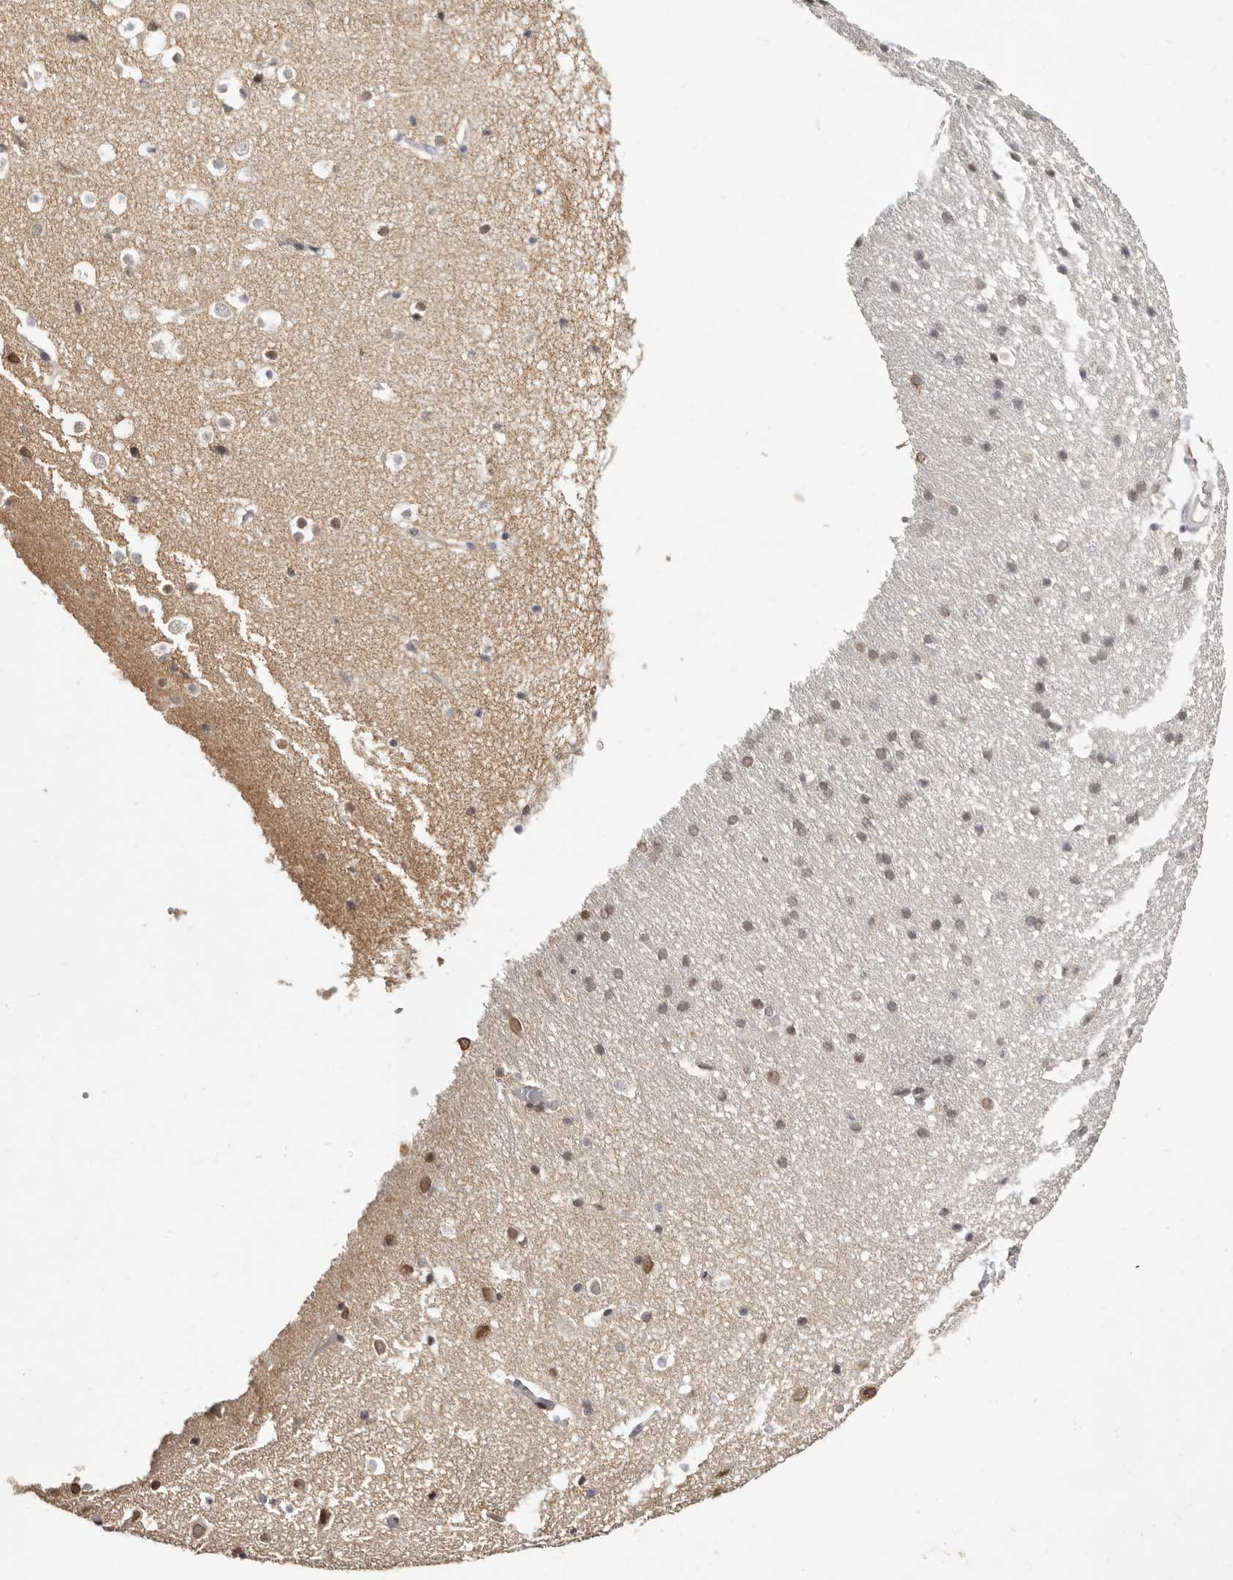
{"staining": {"intensity": "weak", "quantity": ">75%", "location": "nuclear"}, "tissue": "cerebral cortex", "cell_type": "Endothelial cells", "image_type": "normal", "snomed": [{"axis": "morphology", "description": "Normal tissue, NOS"}, {"axis": "topography", "description": "Cerebral cortex"}], "caption": "Protein expression by IHC reveals weak nuclear staining in approximately >75% of endothelial cells in unremarkable cerebral cortex.", "gene": "LCORL", "patient": {"sex": "male", "age": 54}}